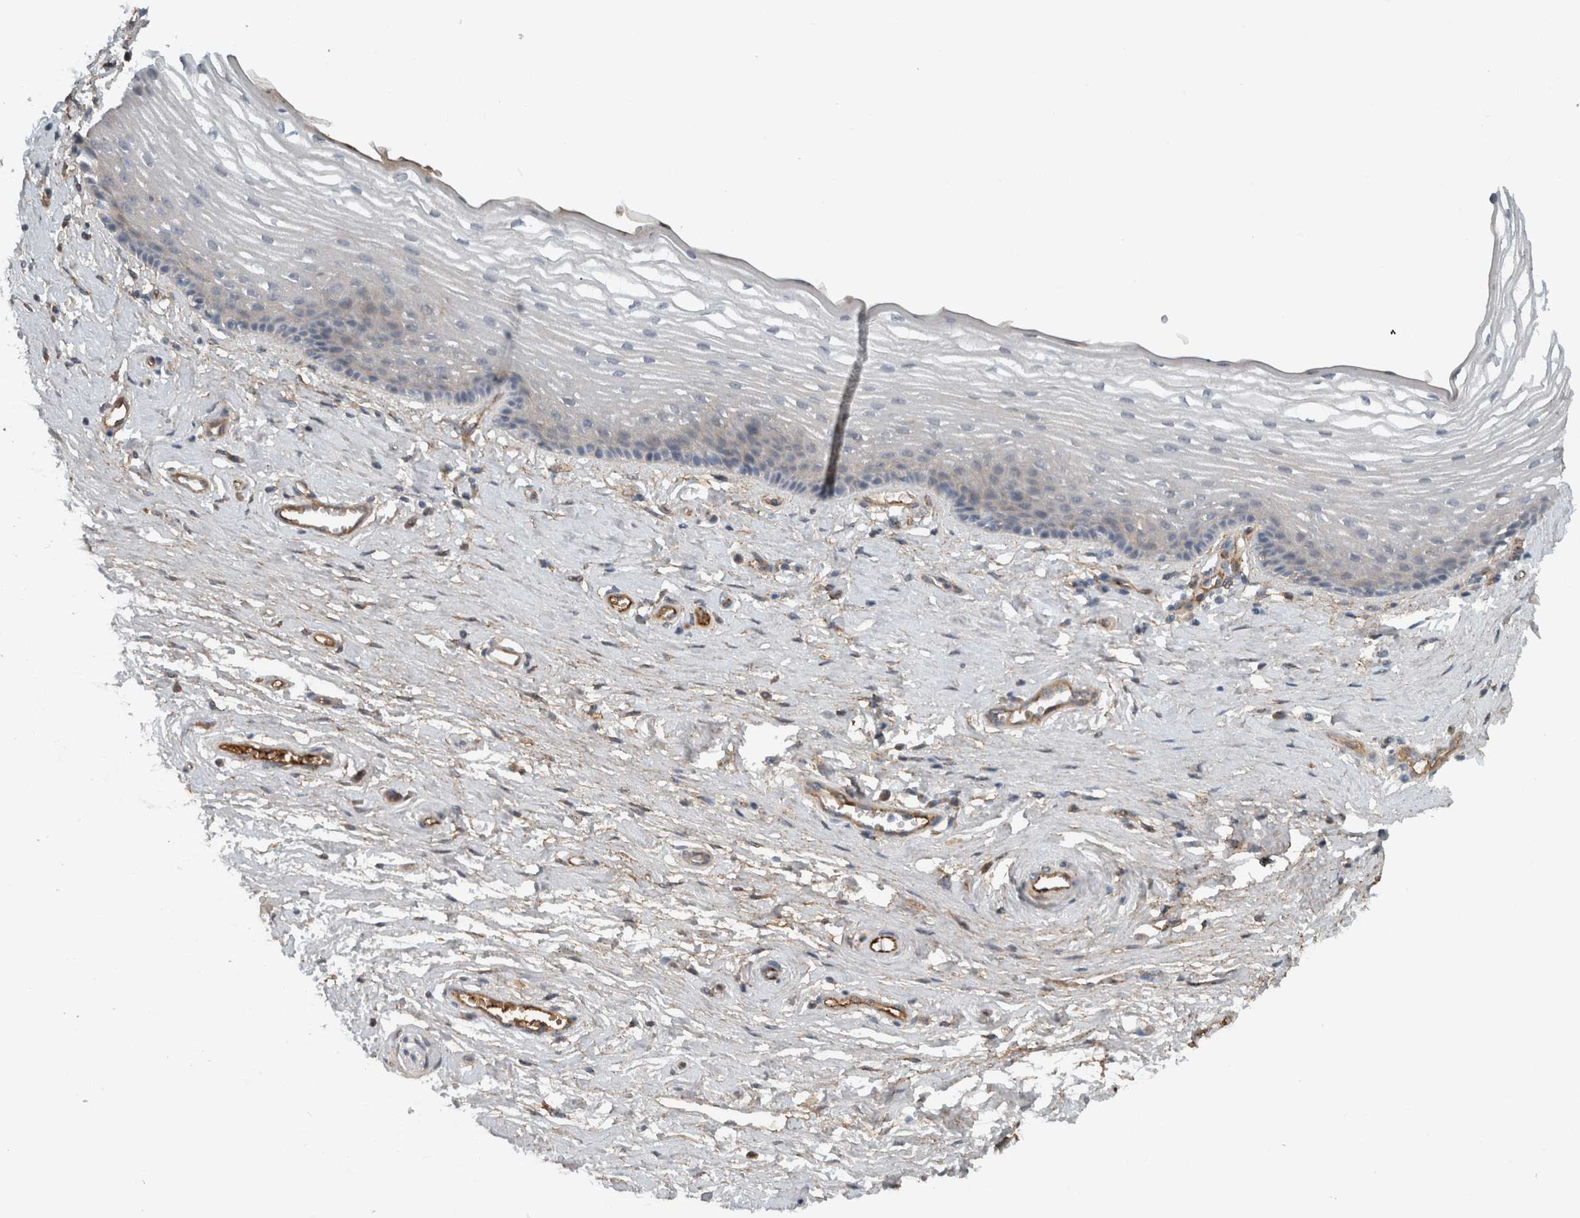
{"staining": {"intensity": "negative", "quantity": "none", "location": "none"}, "tissue": "vagina", "cell_type": "Squamous epithelial cells", "image_type": "normal", "snomed": [{"axis": "morphology", "description": "Normal tissue, NOS"}, {"axis": "topography", "description": "Vagina"}], "caption": "IHC histopathology image of unremarkable human vagina stained for a protein (brown), which displays no staining in squamous epithelial cells.", "gene": "FN1", "patient": {"sex": "female", "age": 46}}